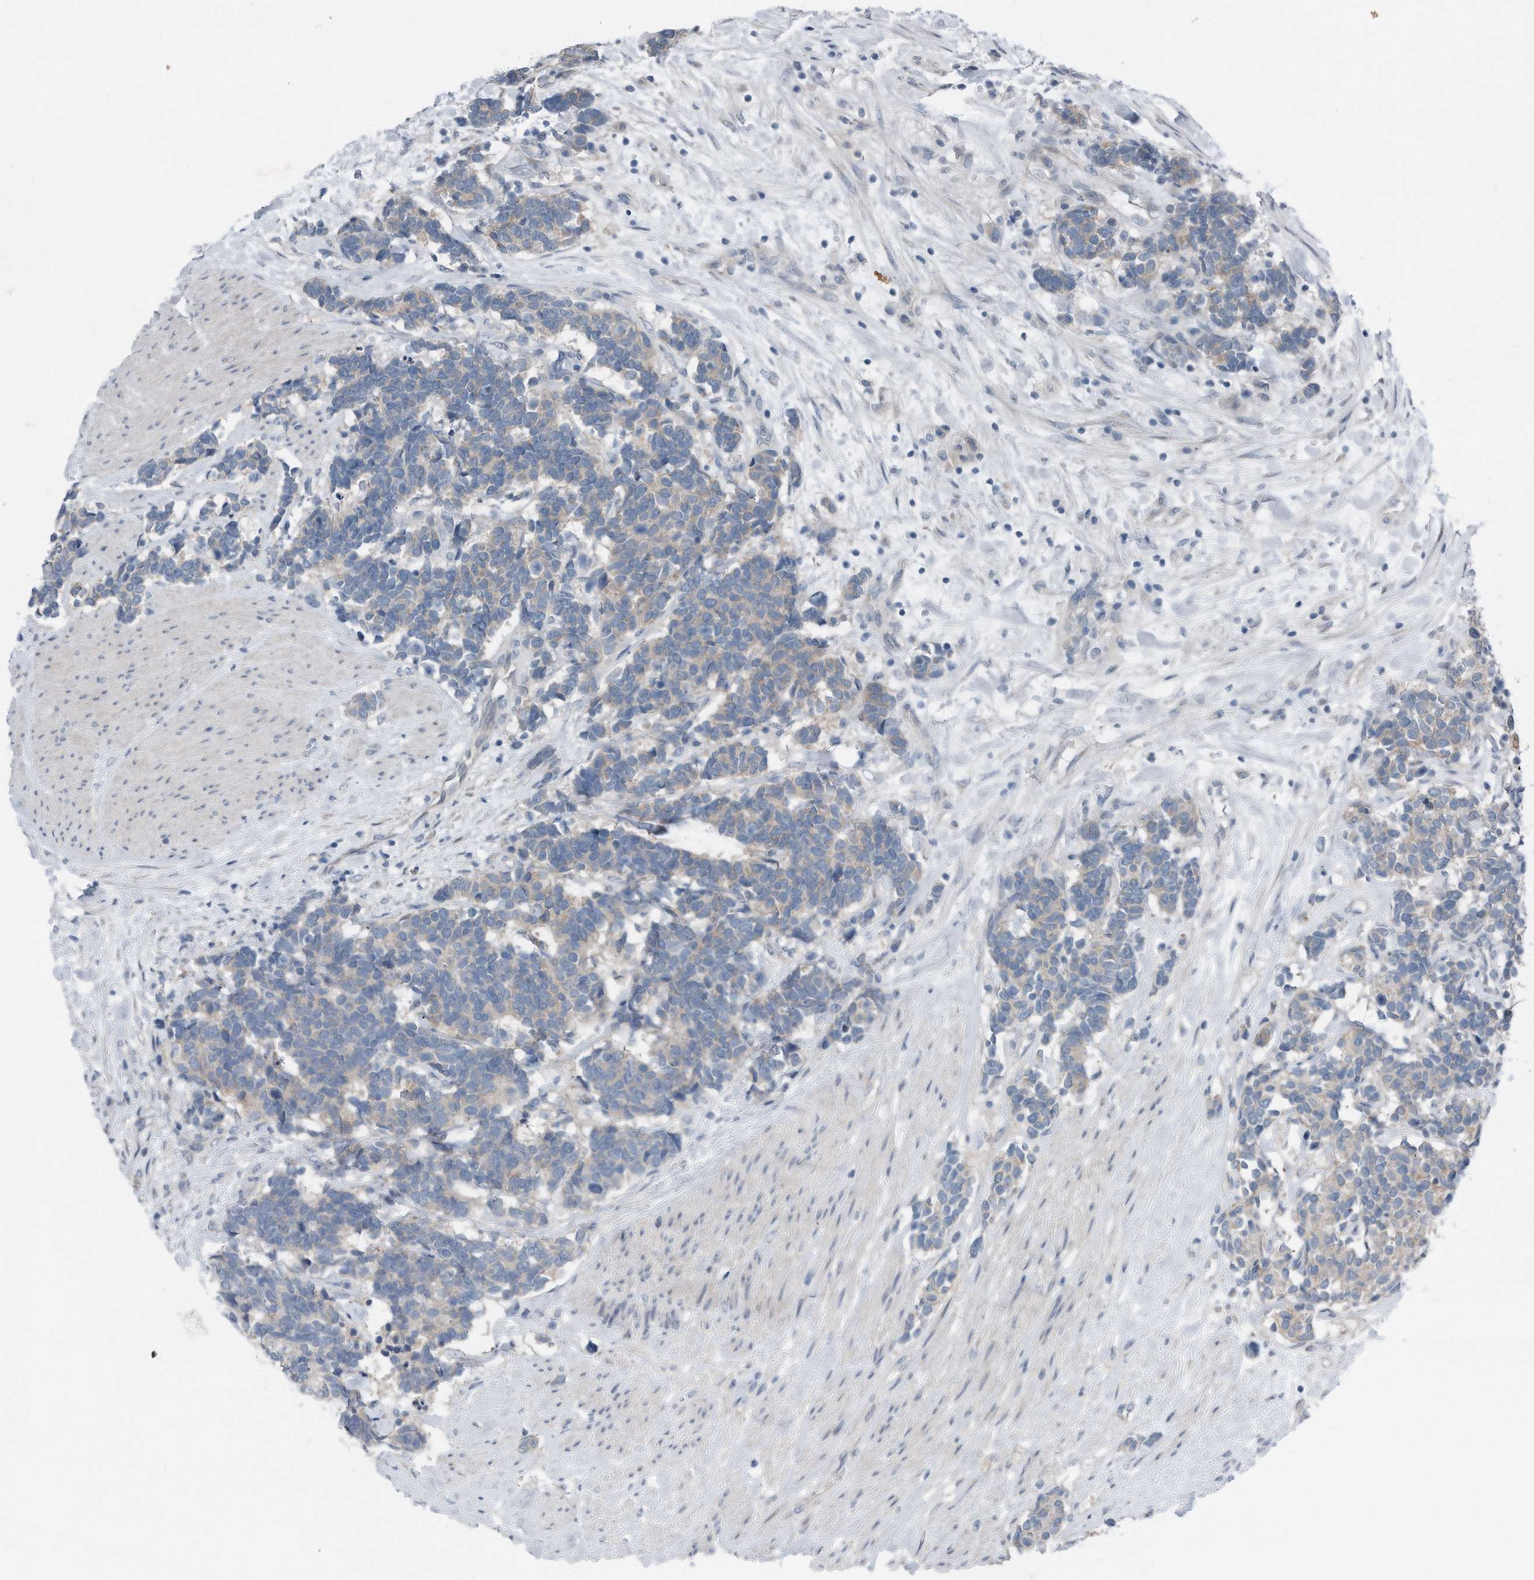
{"staining": {"intensity": "weak", "quantity": "25%-75%", "location": "cytoplasmic/membranous"}, "tissue": "carcinoid", "cell_type": "Tumor cells", "image_type": "cancer", "snomed": [{"axis": "morphology", "description": "Carcinoma, NOS"}, {"axis": "morphology", "description": "Carcinoid, malignant, NOS"}, {"axis": "topography", "description": "Urinary bladder"}], "caption": "The photomicrograph demonstrates a brown stain indicating the presence of a protein in the cytoplasmic/membranous of tumor cells in carcinoid (malignant). (Stains: DAB in brown, nuclei in blue, Microscopy: brightfield microscopy at high magnification).", "gene": "YRDC", "patient": {"sex": "male", "age": 57}}